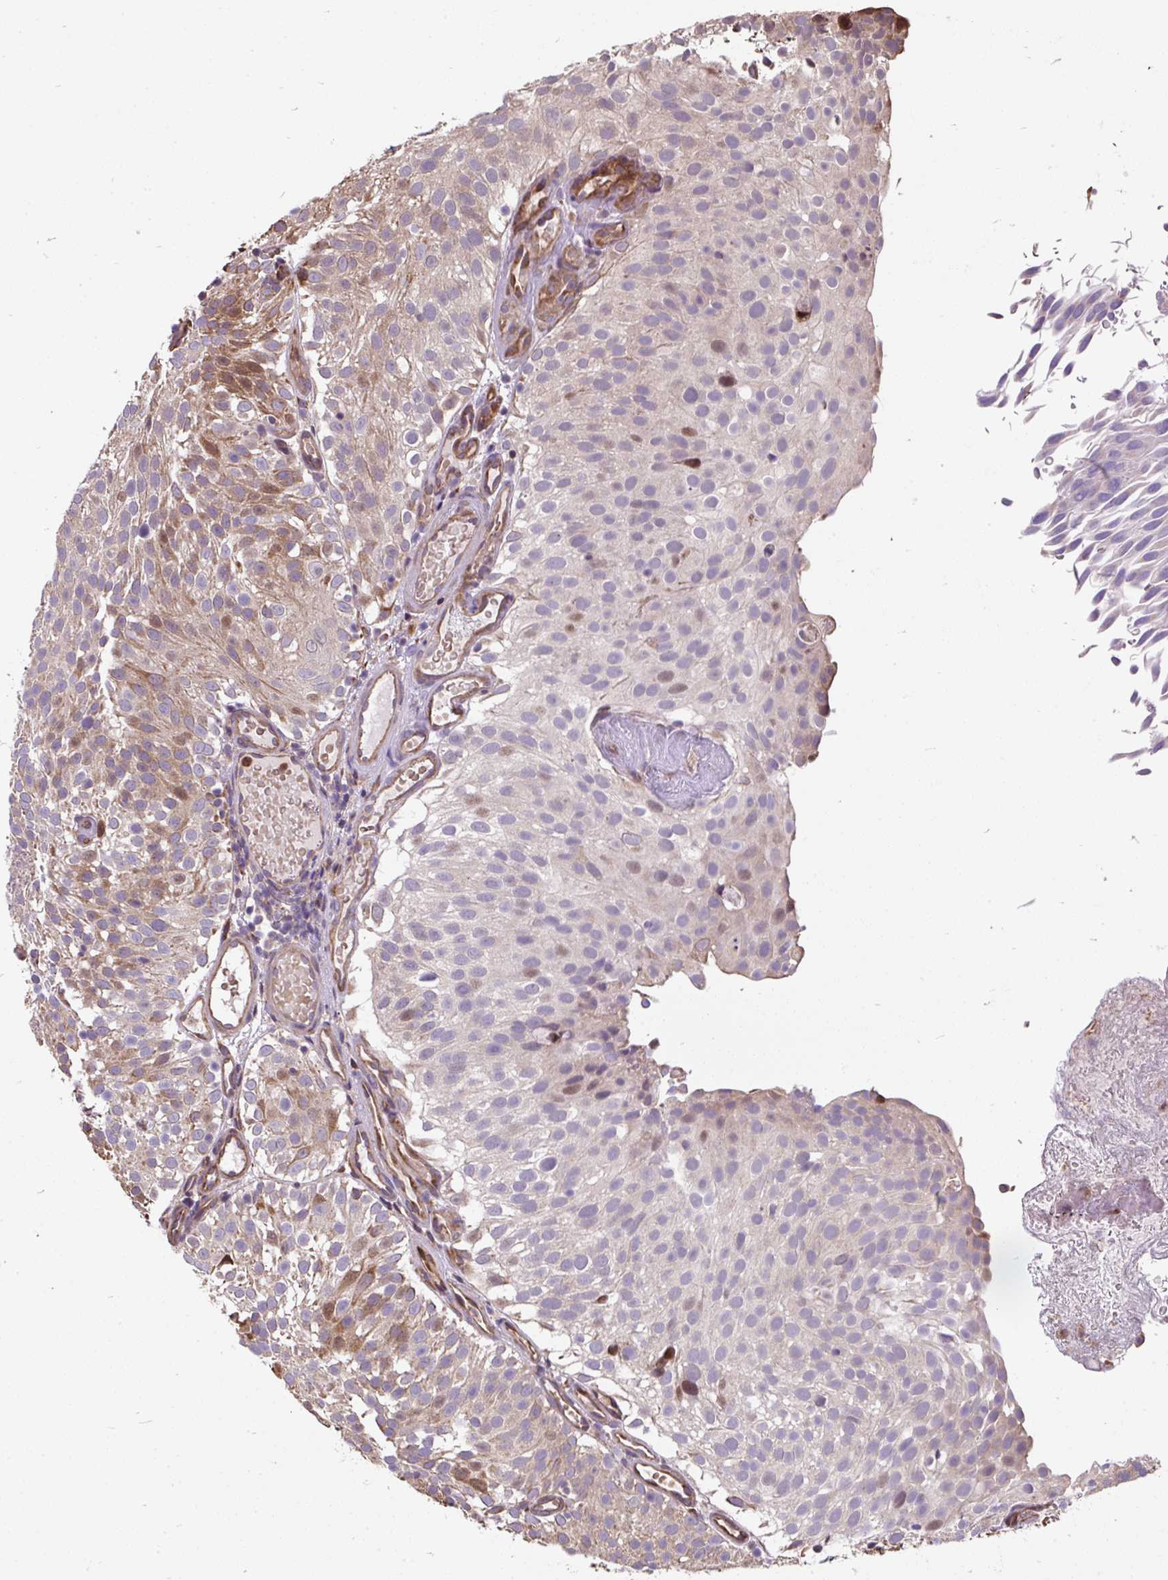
{"staining": {"intensity": "weak", "quantity": "25%-75%", "location": "cytoplasmic/membranous,nuclear"}, "tissue": "urothelial cancer", "cell_type": "Tumor cells", "image_type": "cancer", "snomed": [{"axis": "morphology", "description": "Urothelial carcinoma, Low grade"}, {"axis": "topography", "description": "Urinary bladder"}], "caption": "Urothelial carcinoma (low-grade) stained with IHC shows weak cytoplasmic/membranous and nuclear expression in about 25%-75% of tumor cells.", "gene": "PUS7L", "patient": {"sex": "male", "age": 78}}